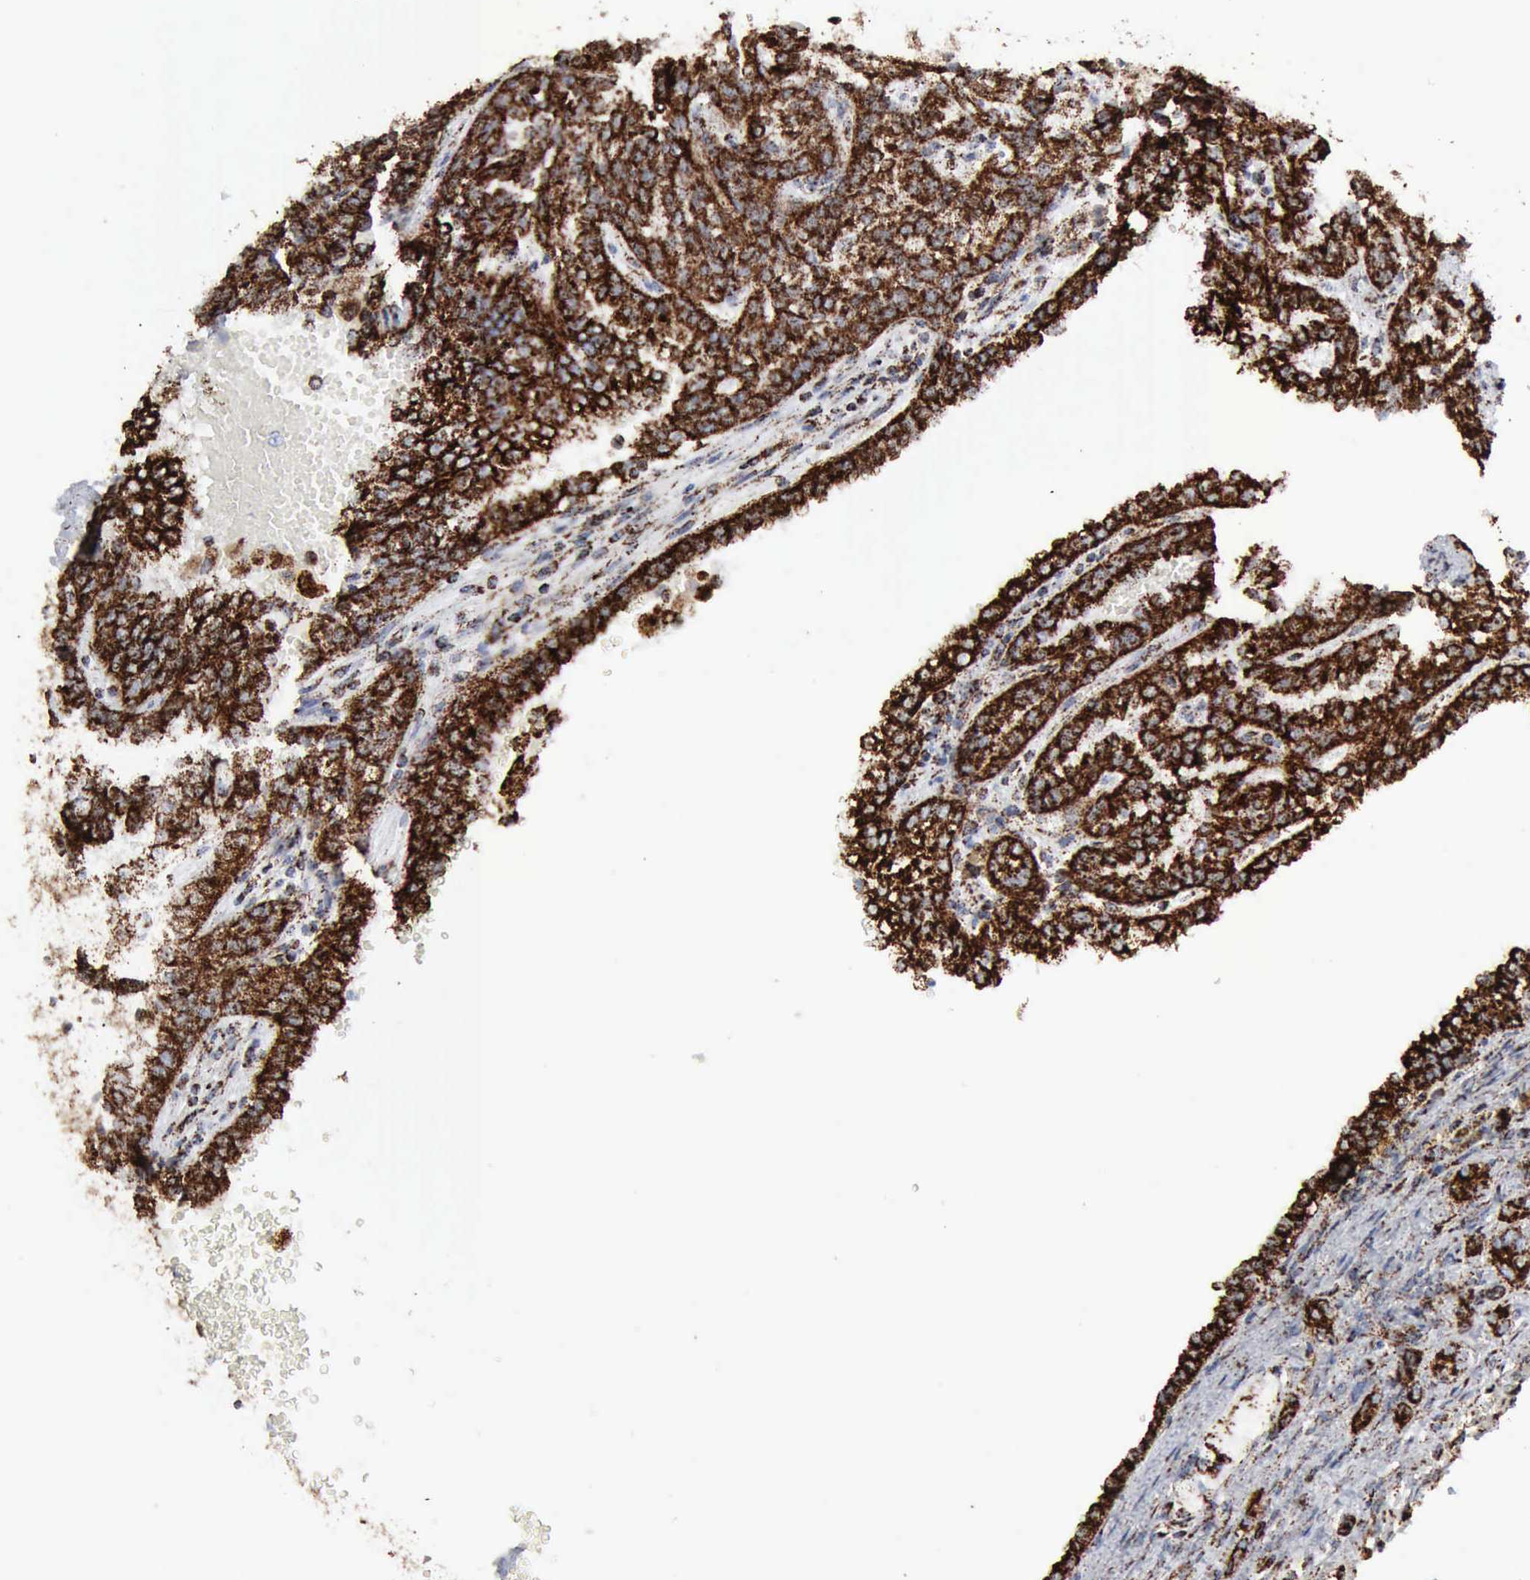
{"staining": {"intensity": "strong", "quantity": ">75%", "location": "cytoplasmic/membranous"}, "tissue": "renal cancer", "cell_type": "Tumor cells", "image_type": "cancer", "snomed": [{"axis": "morphology", "description": "Inflammation, NOS"}, {"axis": "morphology", "description": "Adenocarcinoma, NOS"}, {"axis": "topography", "description": "Kidney"}], "caption": "Immunohistochemical staining of adenocarcinoma (renal) shows strong cytoplasmic/membranous protein expression in about >75% of tumor cells.", "gene": "ACO2", "patient": {"sex": "male", "age": 68}}